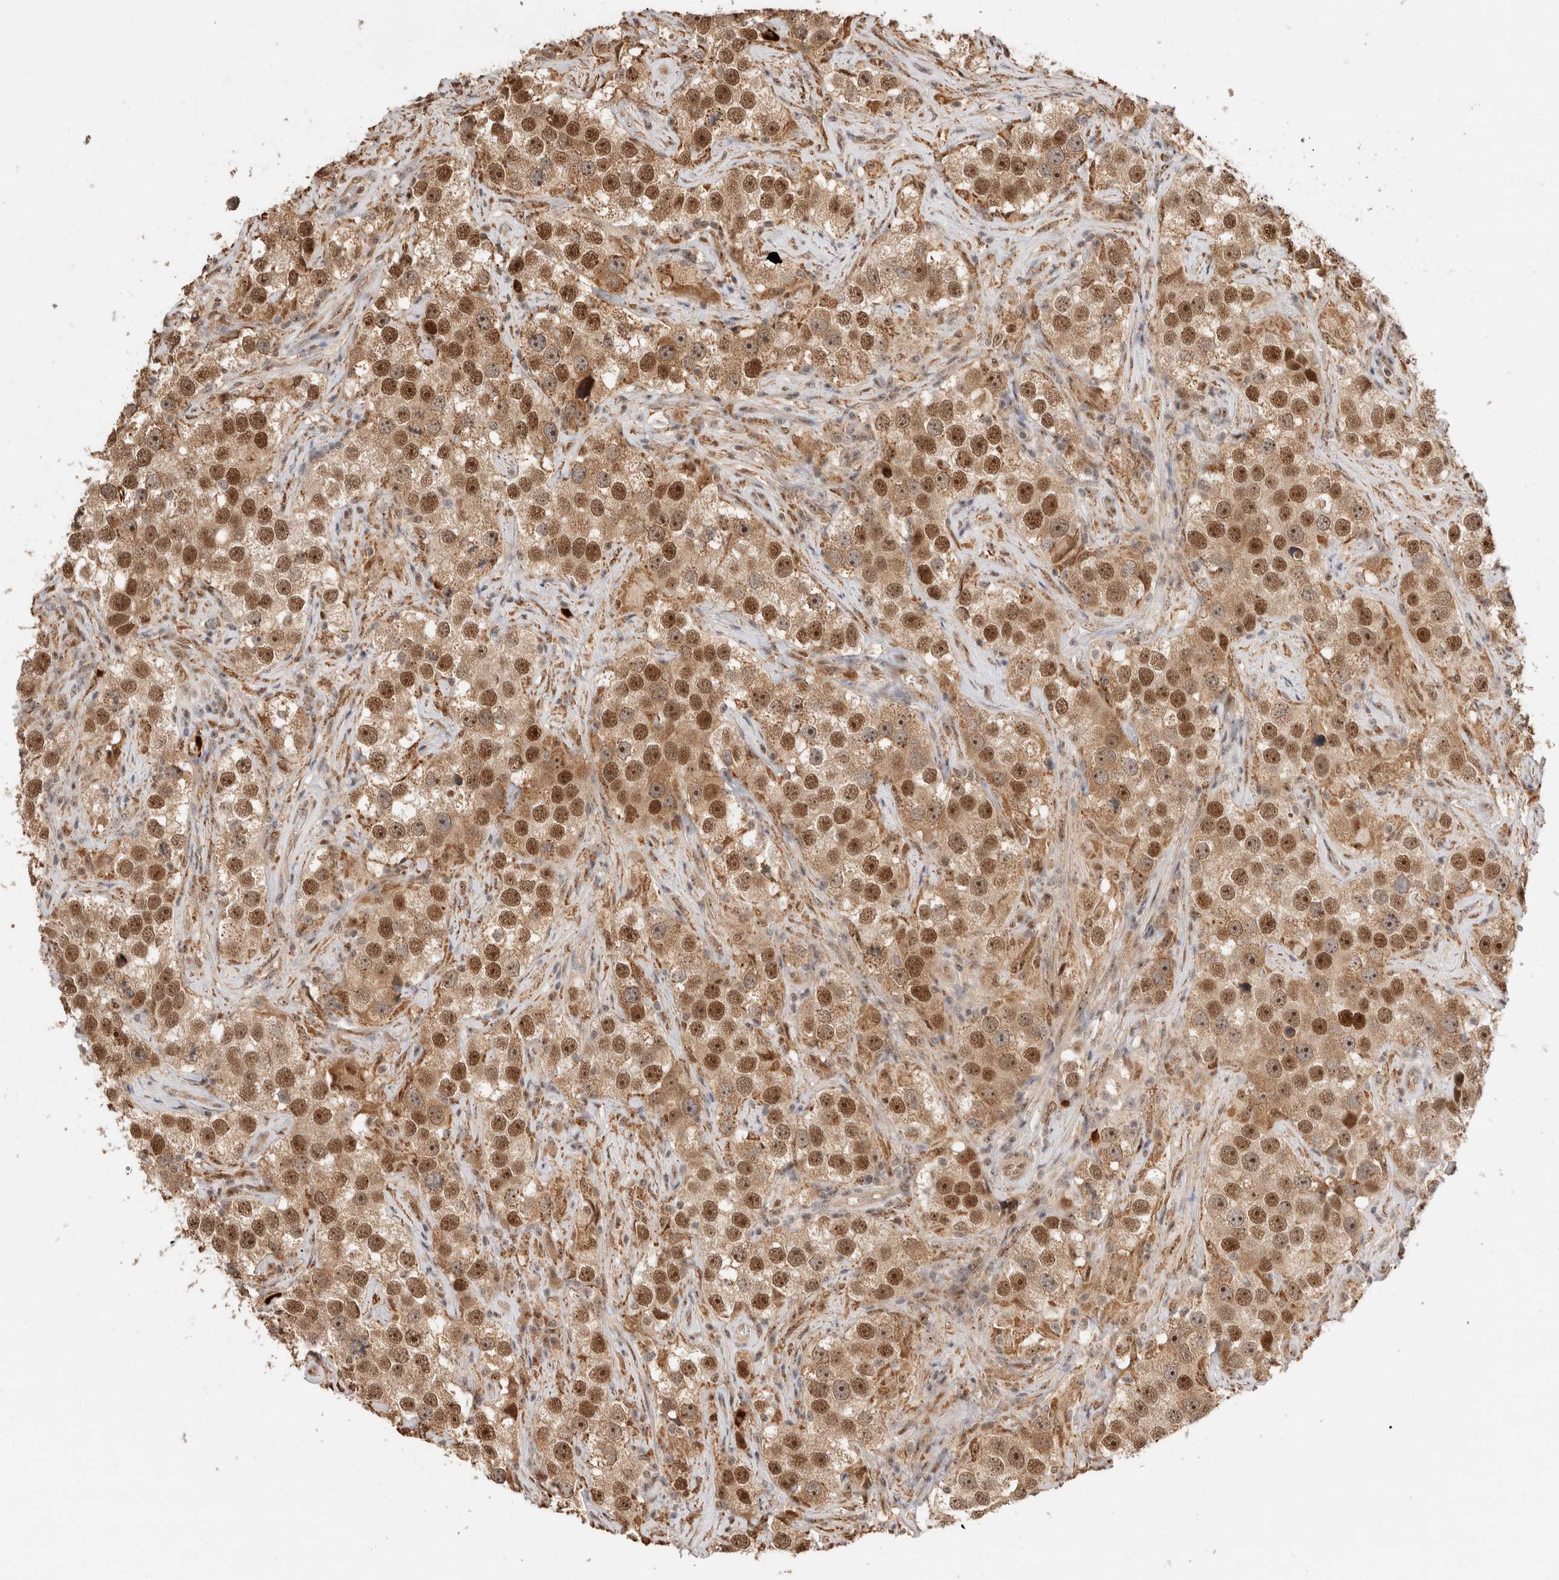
{"staining": {"intensity": "moderate", "quantity": ">75%", "location": "cytoplasmic/membranous,nuclear"}, "tissue": "testis cancer", "cell_type": "Tumor cells", "image_type": "cancer", "snomed": [{"axis": "morphology", "description": "Seminoma, NOS"}, {"axis": "topography", "description": "Testis"}], "caption": "Immunohistochemical staining of testis cancer (seminoma) displays medium levels of moderate cytoplasmic/membranous and nuclear staining in approximately >75% of tumor cells.", "gene": "MPHOSPH6", "patient": {"sex": "male", "age": 49}}